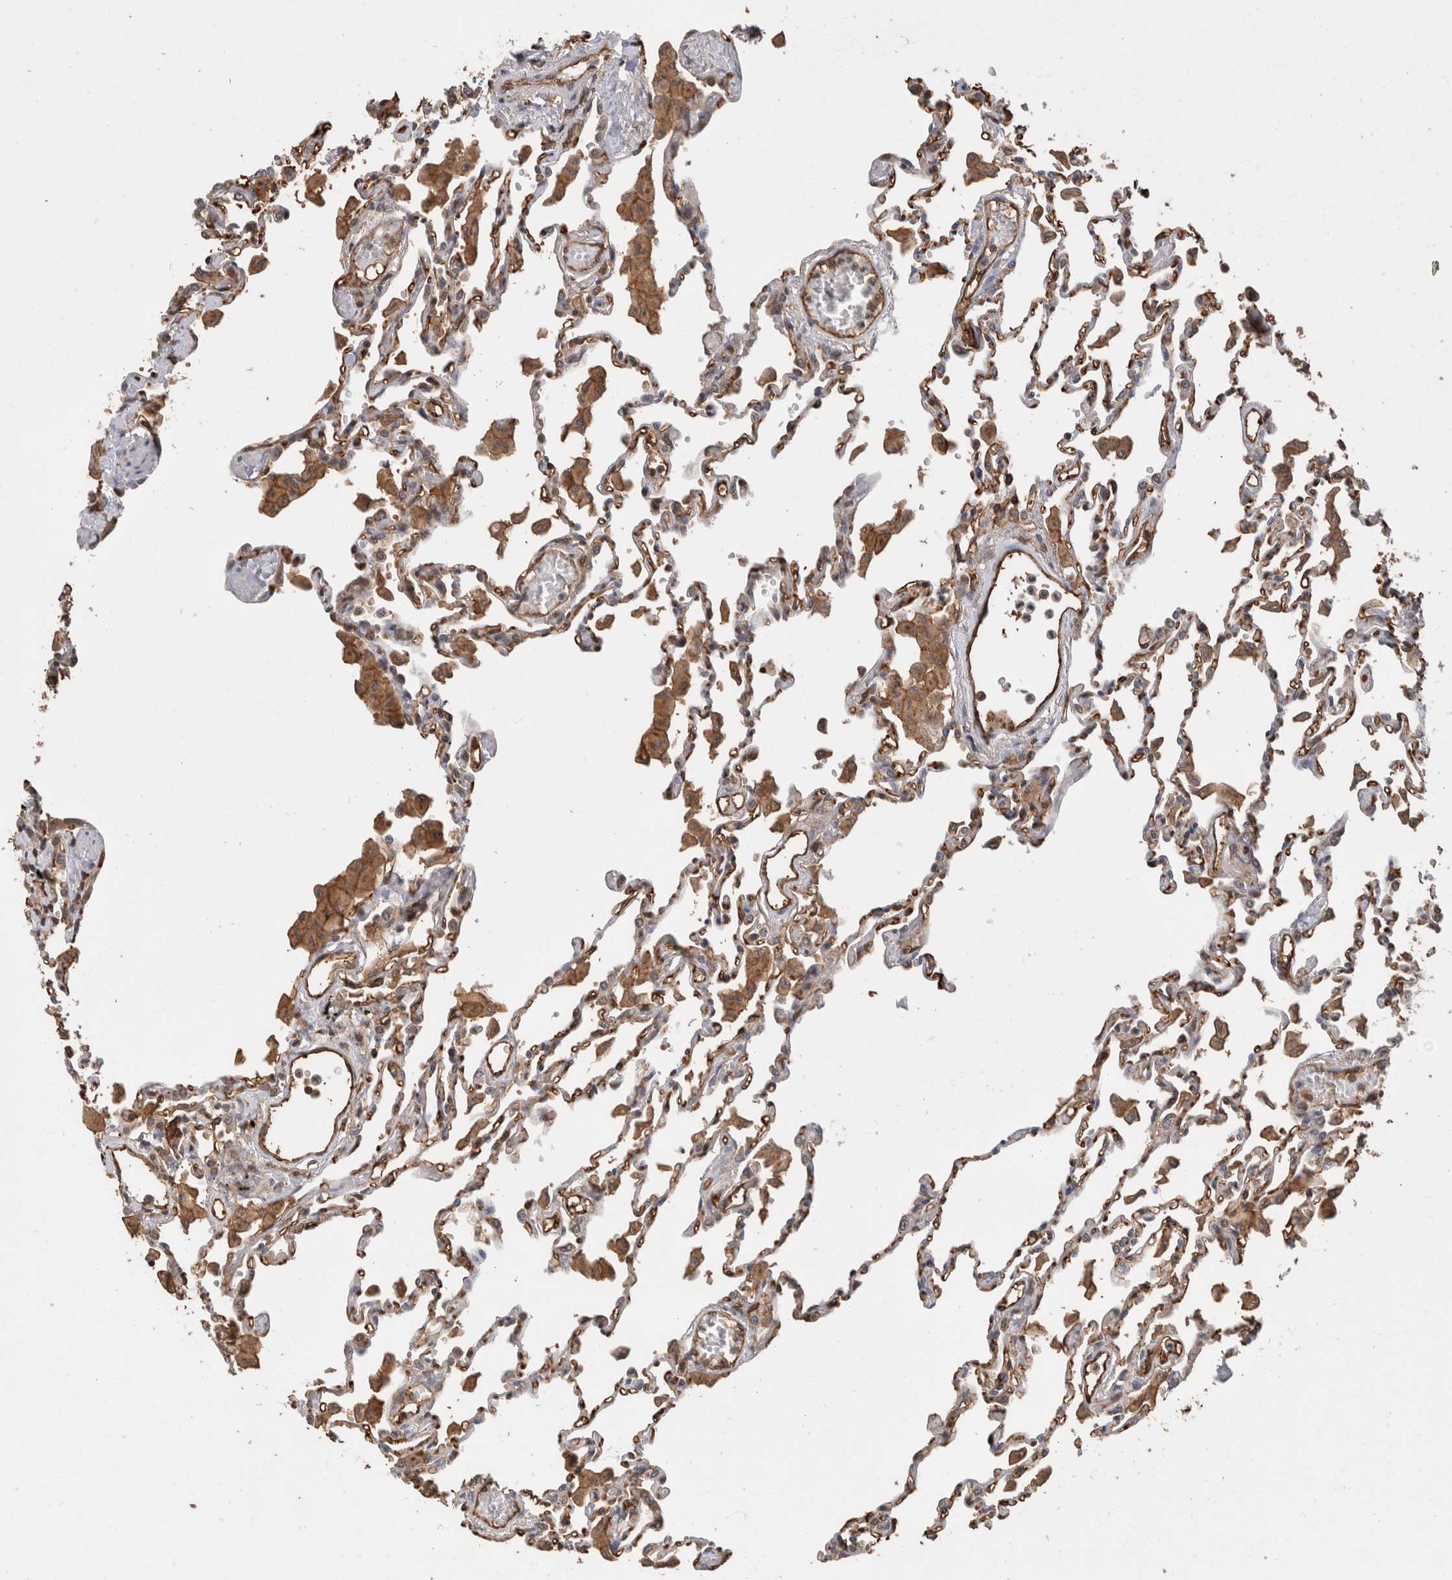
{"staining": {"intensity": "weak", "quantity": ">75%", "location": "cytoplasmic/membranous"}, "tissue": "lung", "cell_type": "Alveolar cells", "image_type": "normal", "snomed": [{"axis": "morphology", "description": "Normal tissue, NOS"}, {"axis": "topography", "description": "Bronchus"}, {"axis": "topography", "description": "Lung"}], "caption": "Immunohistochemistry staining of benign lung, which shows low levels of weak cytoplasmic/membranous staining in about >75% of alveolar cells indicating weak cytoplasmic/membranous protein staining. The staining was performed using DAB (3,3'-diaminobenzidine) (brown) for protein detection and nuclei were counterstained in hematoxylin (blue).", "gene": "PFDN4", "patient": {"sex": "female", "age": 49}}